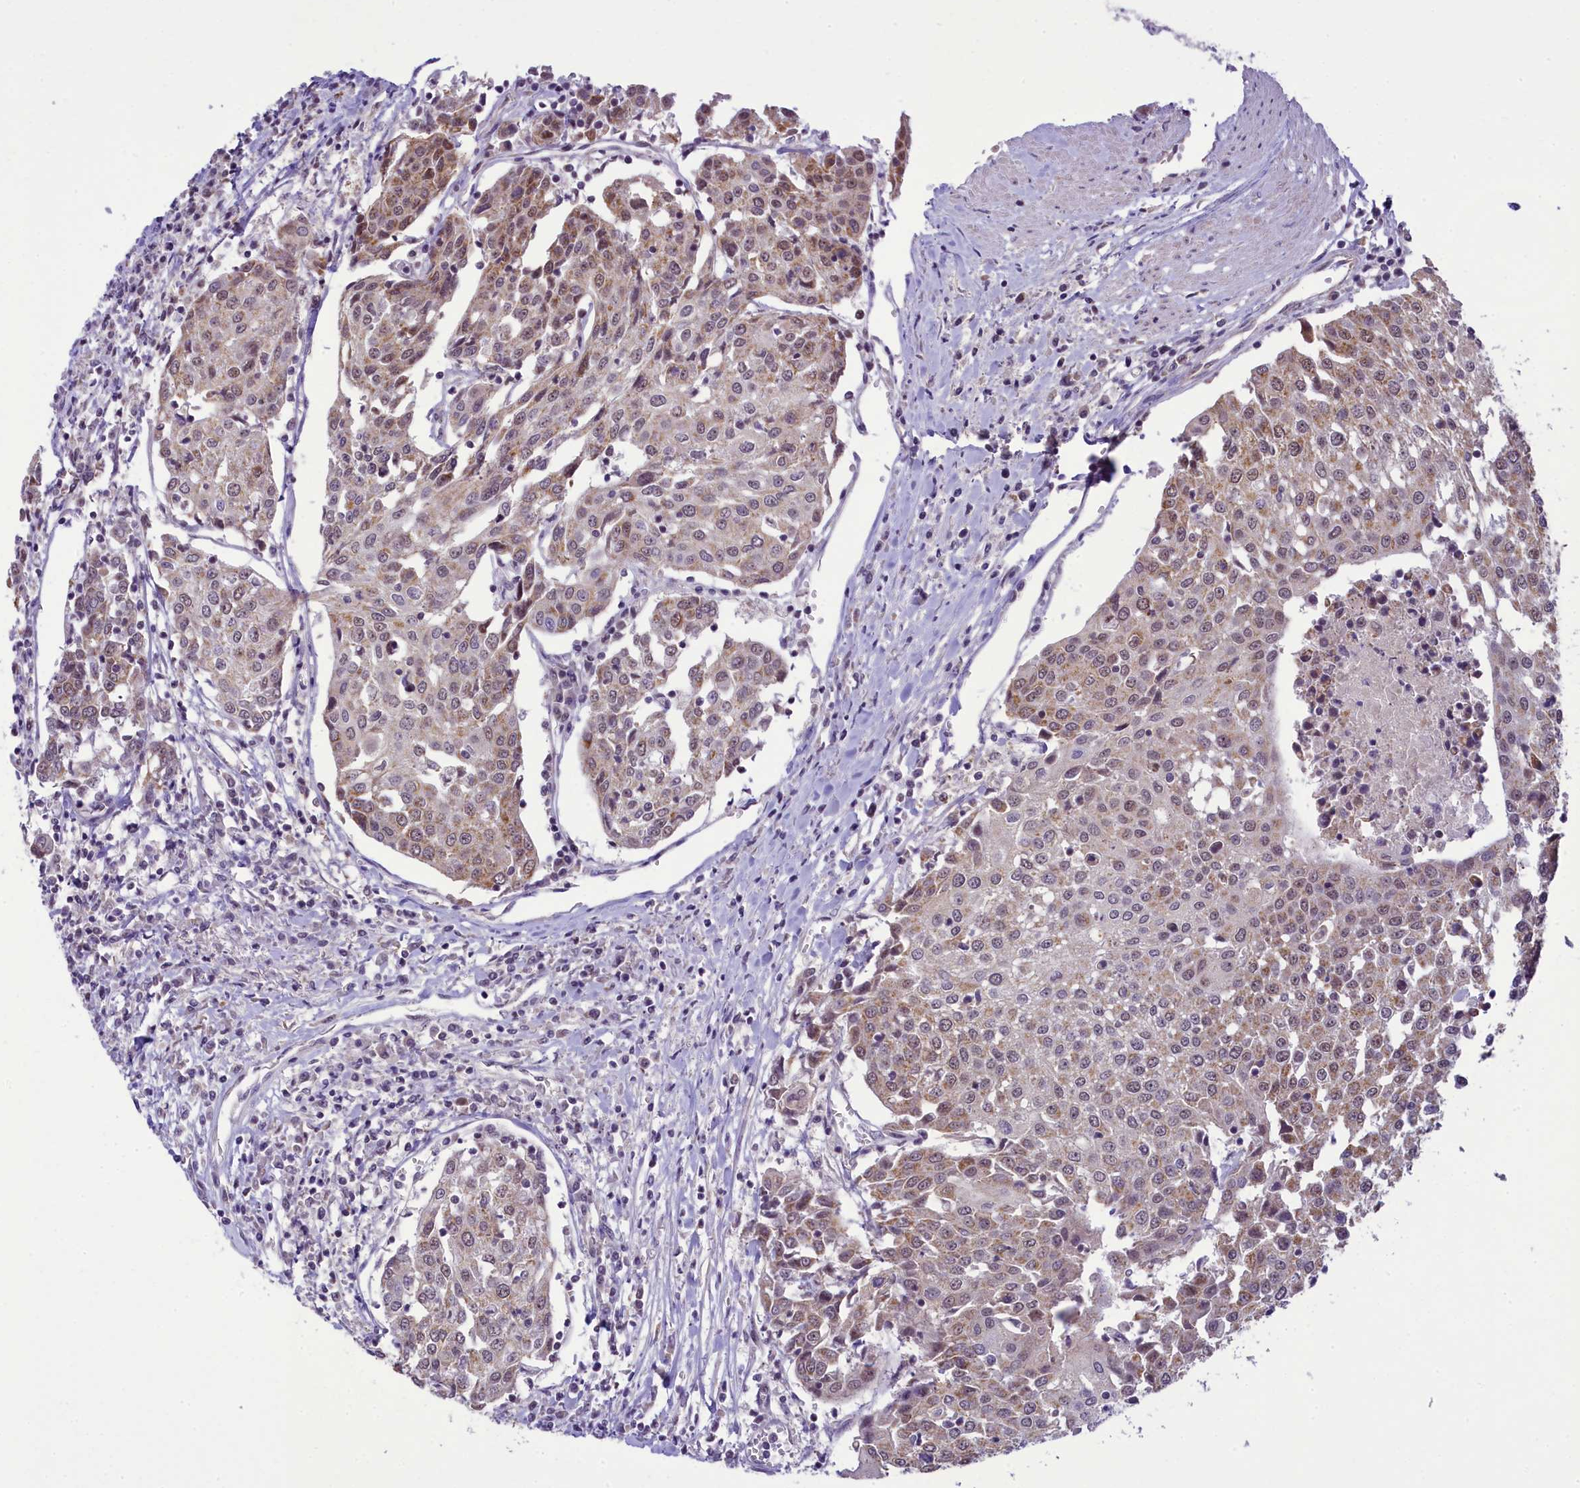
{"staining": {"intensity": "weak", "quantity": "25%-75%", "location": "cytoplasmic/membranous"}, "tissue": "urothelial cancer", "cell_type": "Tumor cells", "image_type": "cancer", "snomed": [{"axis": "morphology", "description": "Urothelial carcinoma, High grade"}, {"axis": "topography", "description": "Urinary bladder"}], "caption": "Urothelial carcinoma (high-grade) stained for a protein (brown) displays weak cytoplasmic/membranous positive staining in approximately 25%-75% of tumor cells.", "gene": "PAF1", "patient": {"sex": "female", "age": 85}}